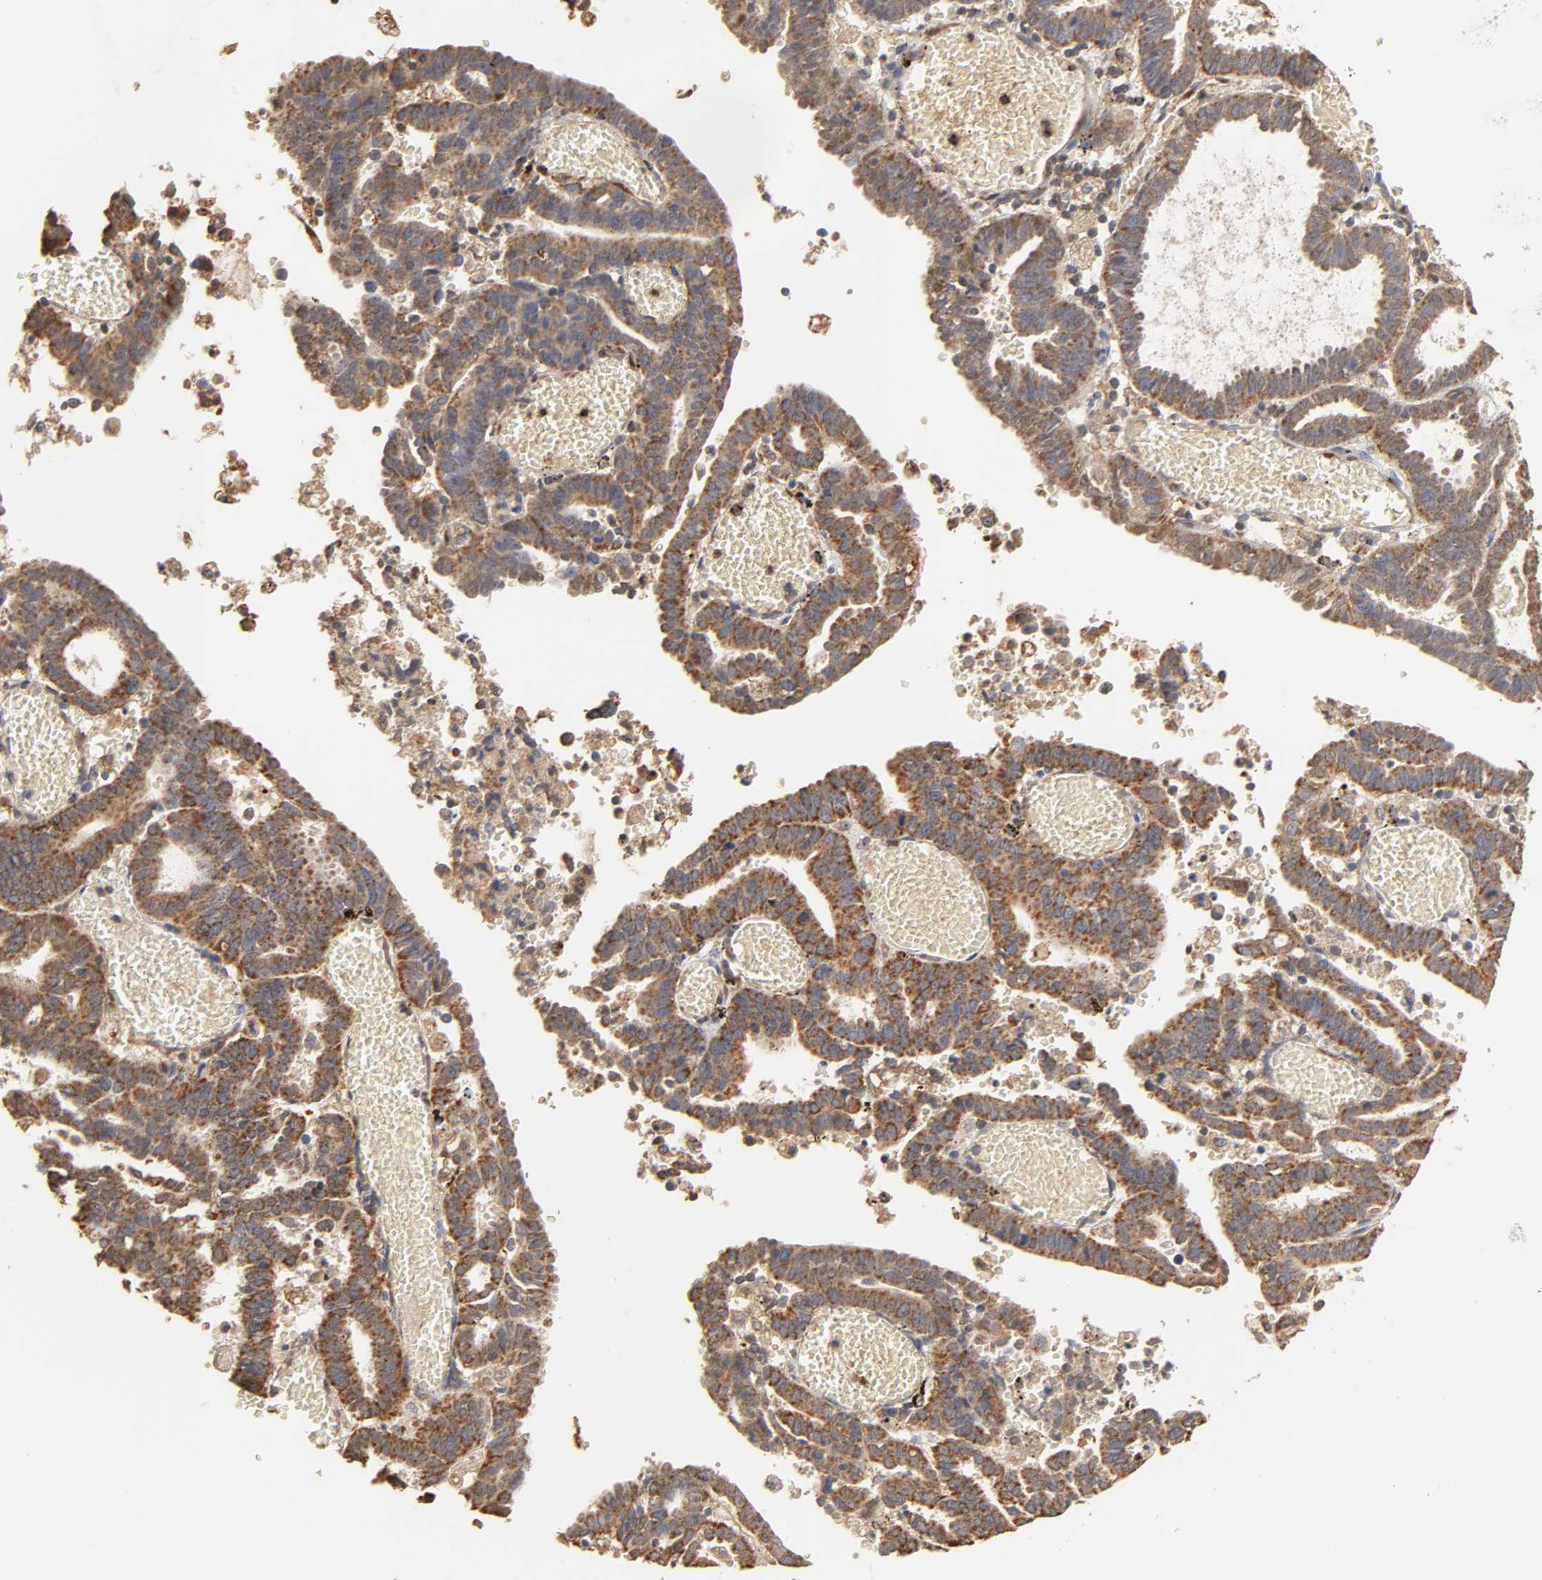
{"staining": {"intensity": "strong", "quantity": ">75%", "location": "cytoplasmic/membranous"}, "tissue": "endometrial cancer", "cell_type": "Tumor cells", "image_type": "cancer", "snomed": [{"axis": "morphology", "description": "Adenocarcinoma, NOS"}, {"axis": "topography", "description": "Uterus"}], "caption": "Endometrial adenocarcinoma stained with a protein marker displays strong staining in tumor cells.", "gene": "PKN1", "patient": {"sex": "female", "age": 83}}